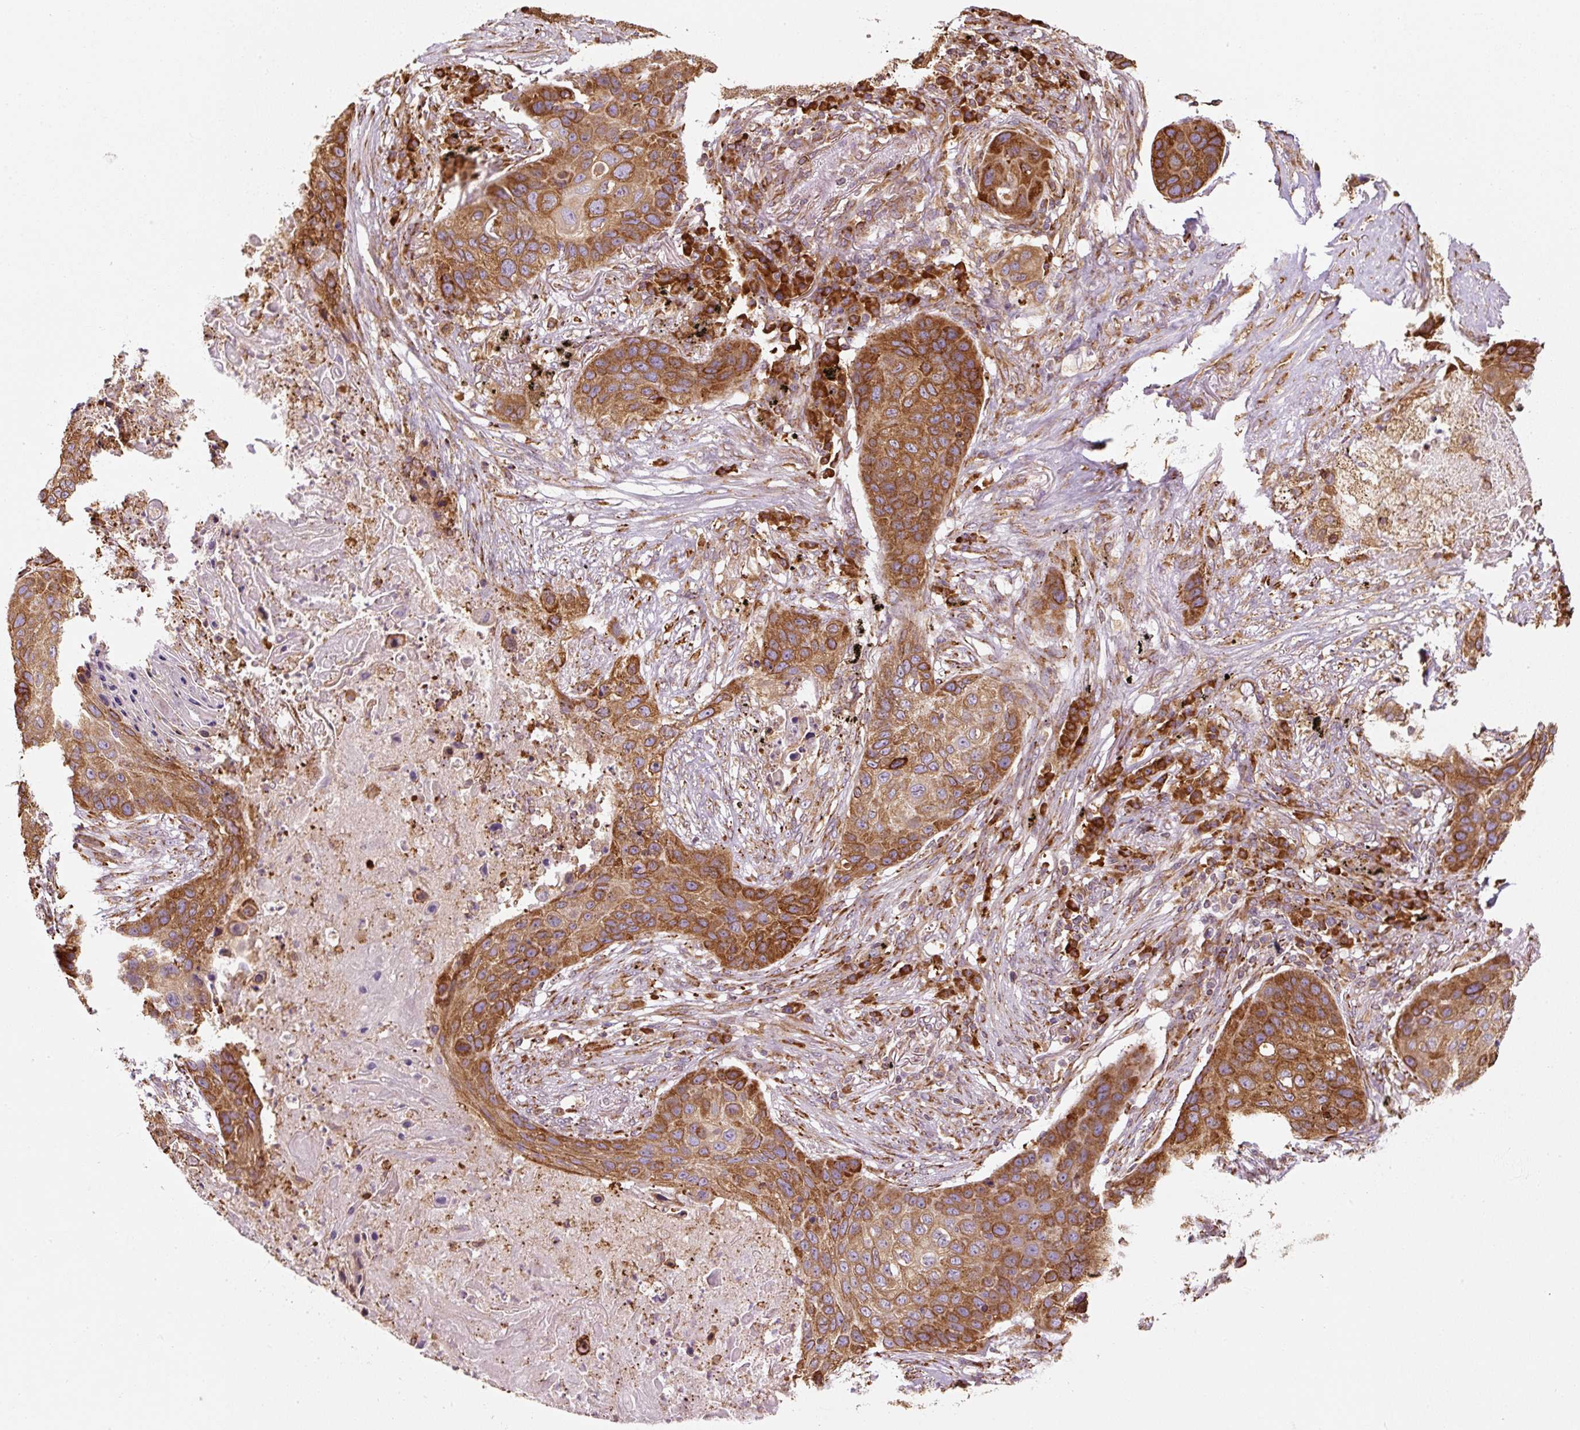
{"staining": {"intensity": "strong", "quantity": ">75%", "location": "cytoplasmic/membranous"}, "tissue": "lung cancer", "cell_type": "Tumor cells", "image_type": "cancer", "snomed": [{"axis": "morphology", "description": "Squamous cell carcinoma, NOS"}, {"axis": "topography", "description": "Lung"}], "caption": "Protein expression analysis of human squamous cell carcinoma (lung) reveals strong cytoplasmic/membranous staining in about >75% of tumor cells.", "gene": "PRKCSH", "patient": {"sex": "female", "age": 63}}